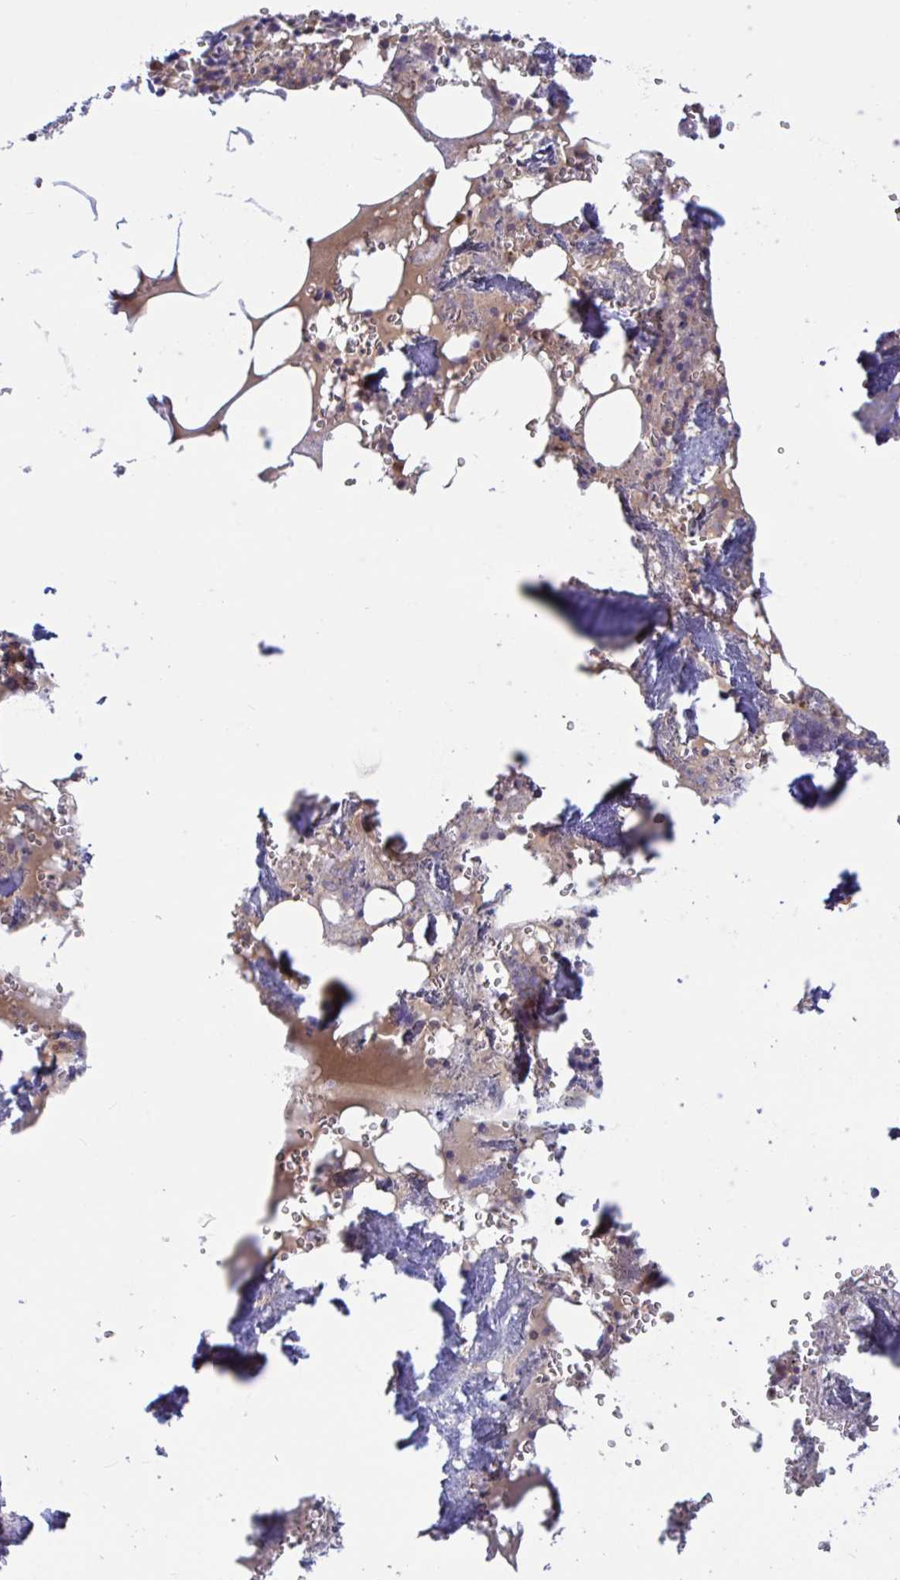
{"staining": {"intensity": "moderate", "quantity": "25%-75%", "location": "cytoplasmic/membranous"}, "tissue": "bone marrow", "cell_type": "Hematopoietic cells", "image_type": "normal", "snomed": [{"axis": "morphology", "description": "Normal tissue, NOS"}, {"axis": "topography", "description": "Bone marrow"}], "caption": "Bone marrow was stained to show a protein in brown. There is medium levels of moderate cytoplasmic/membranous staining in about 25%-75% of hematopoietic cells. (DAB (3,3'-diaminobenzidine) IHC, brown staining for protein, blue staining for nuclei).", "gene": "LMNTD2", "patient": {"sex": "male", "age": 54}}